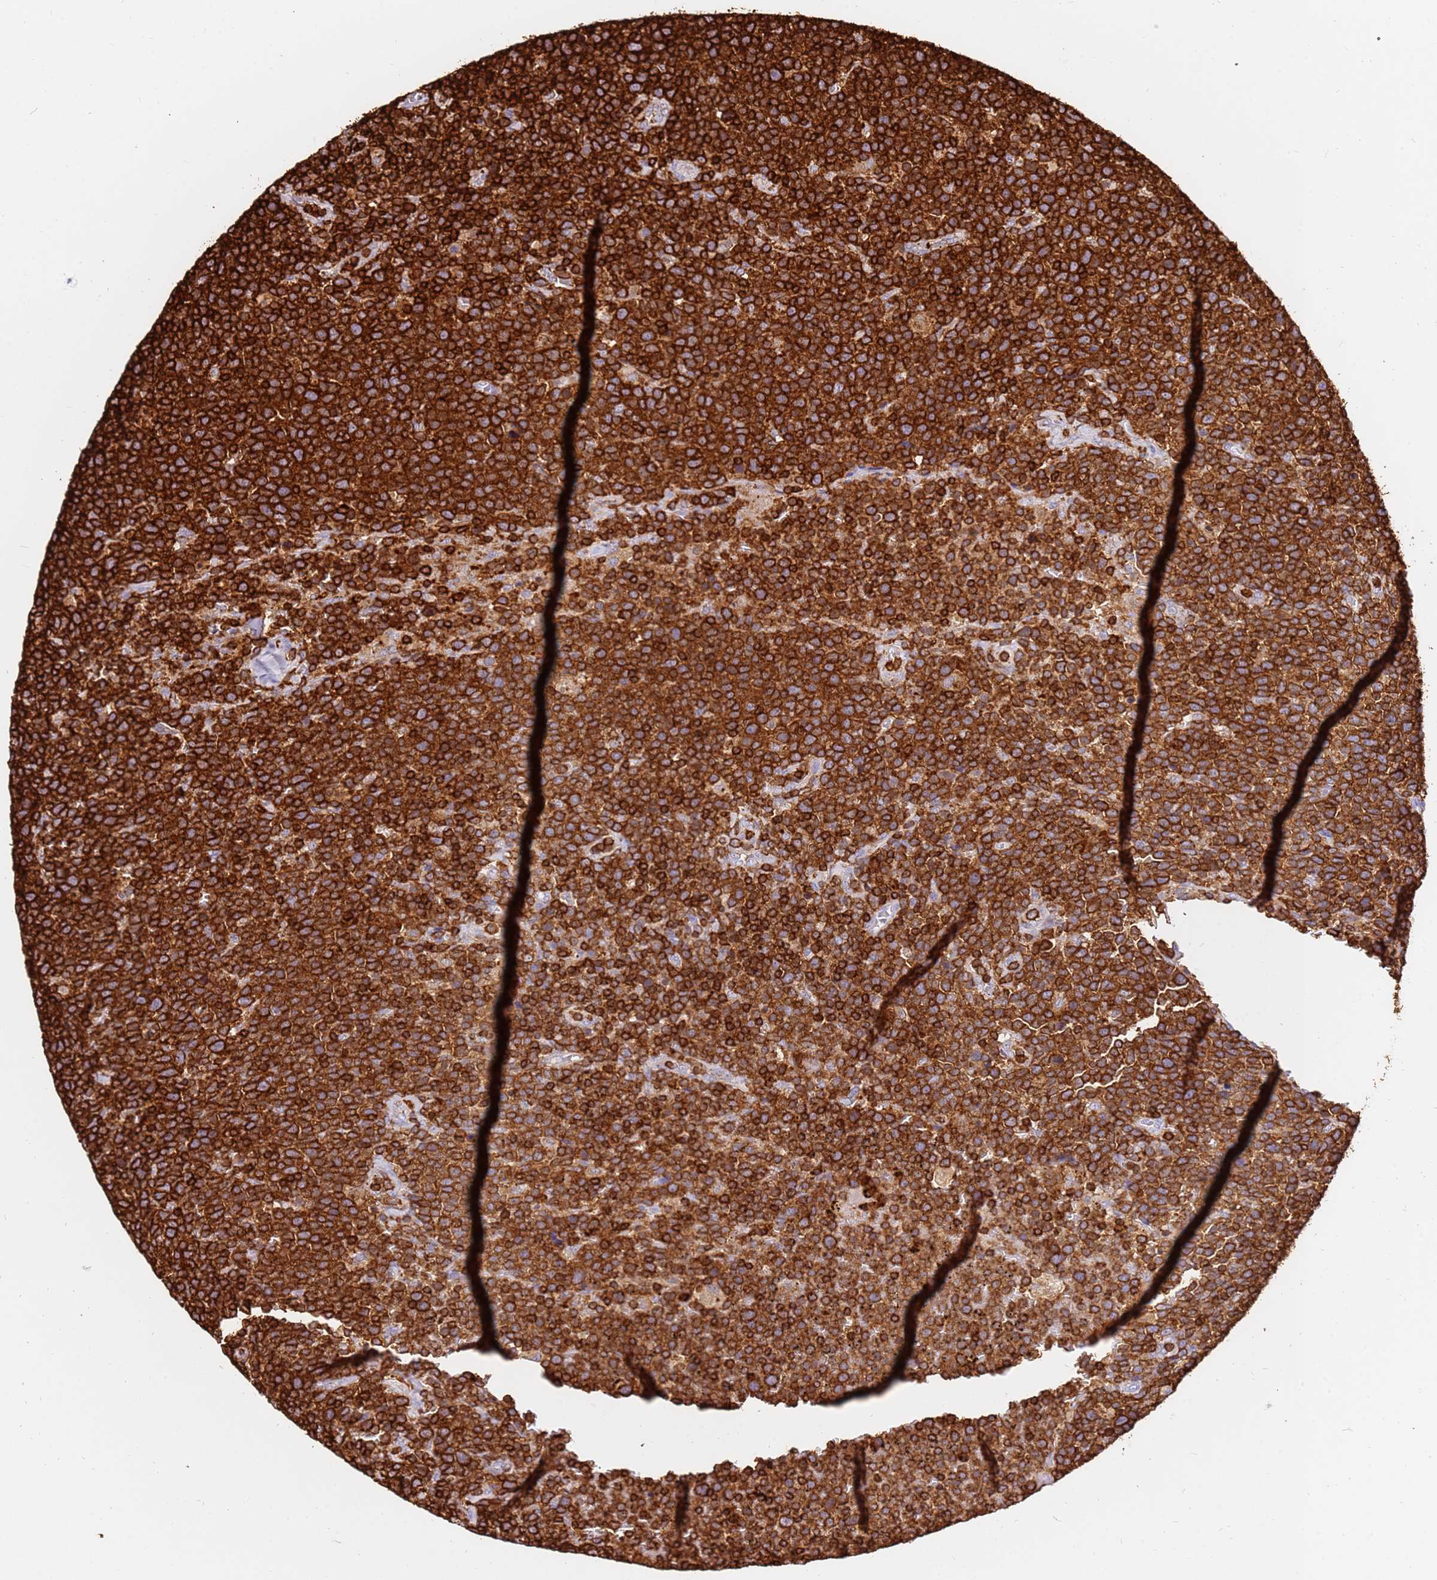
{"staining": {"intensity": "strong", "quantity": ">75%", "location": "cytoplasmic/membranous"}, "tissue": "lymphoma", "cell_type": "Tumor cells", "image_type": "cancer", "snomed": [{"axis": "morphology", "description": "Malignant lymphoma, non-Hodgkin's type, High grade"}, {"axis": "topography", "description": "Lymph node"}], "caption": "Approximately >75% of tumor cells in lymphoma demonstrate strong cytoplasmic/membranous protein staining as visualized by brown immunohistochemical staining.", "gene": "CORO1A", "patient": {"sex": "male", "age": 61}}